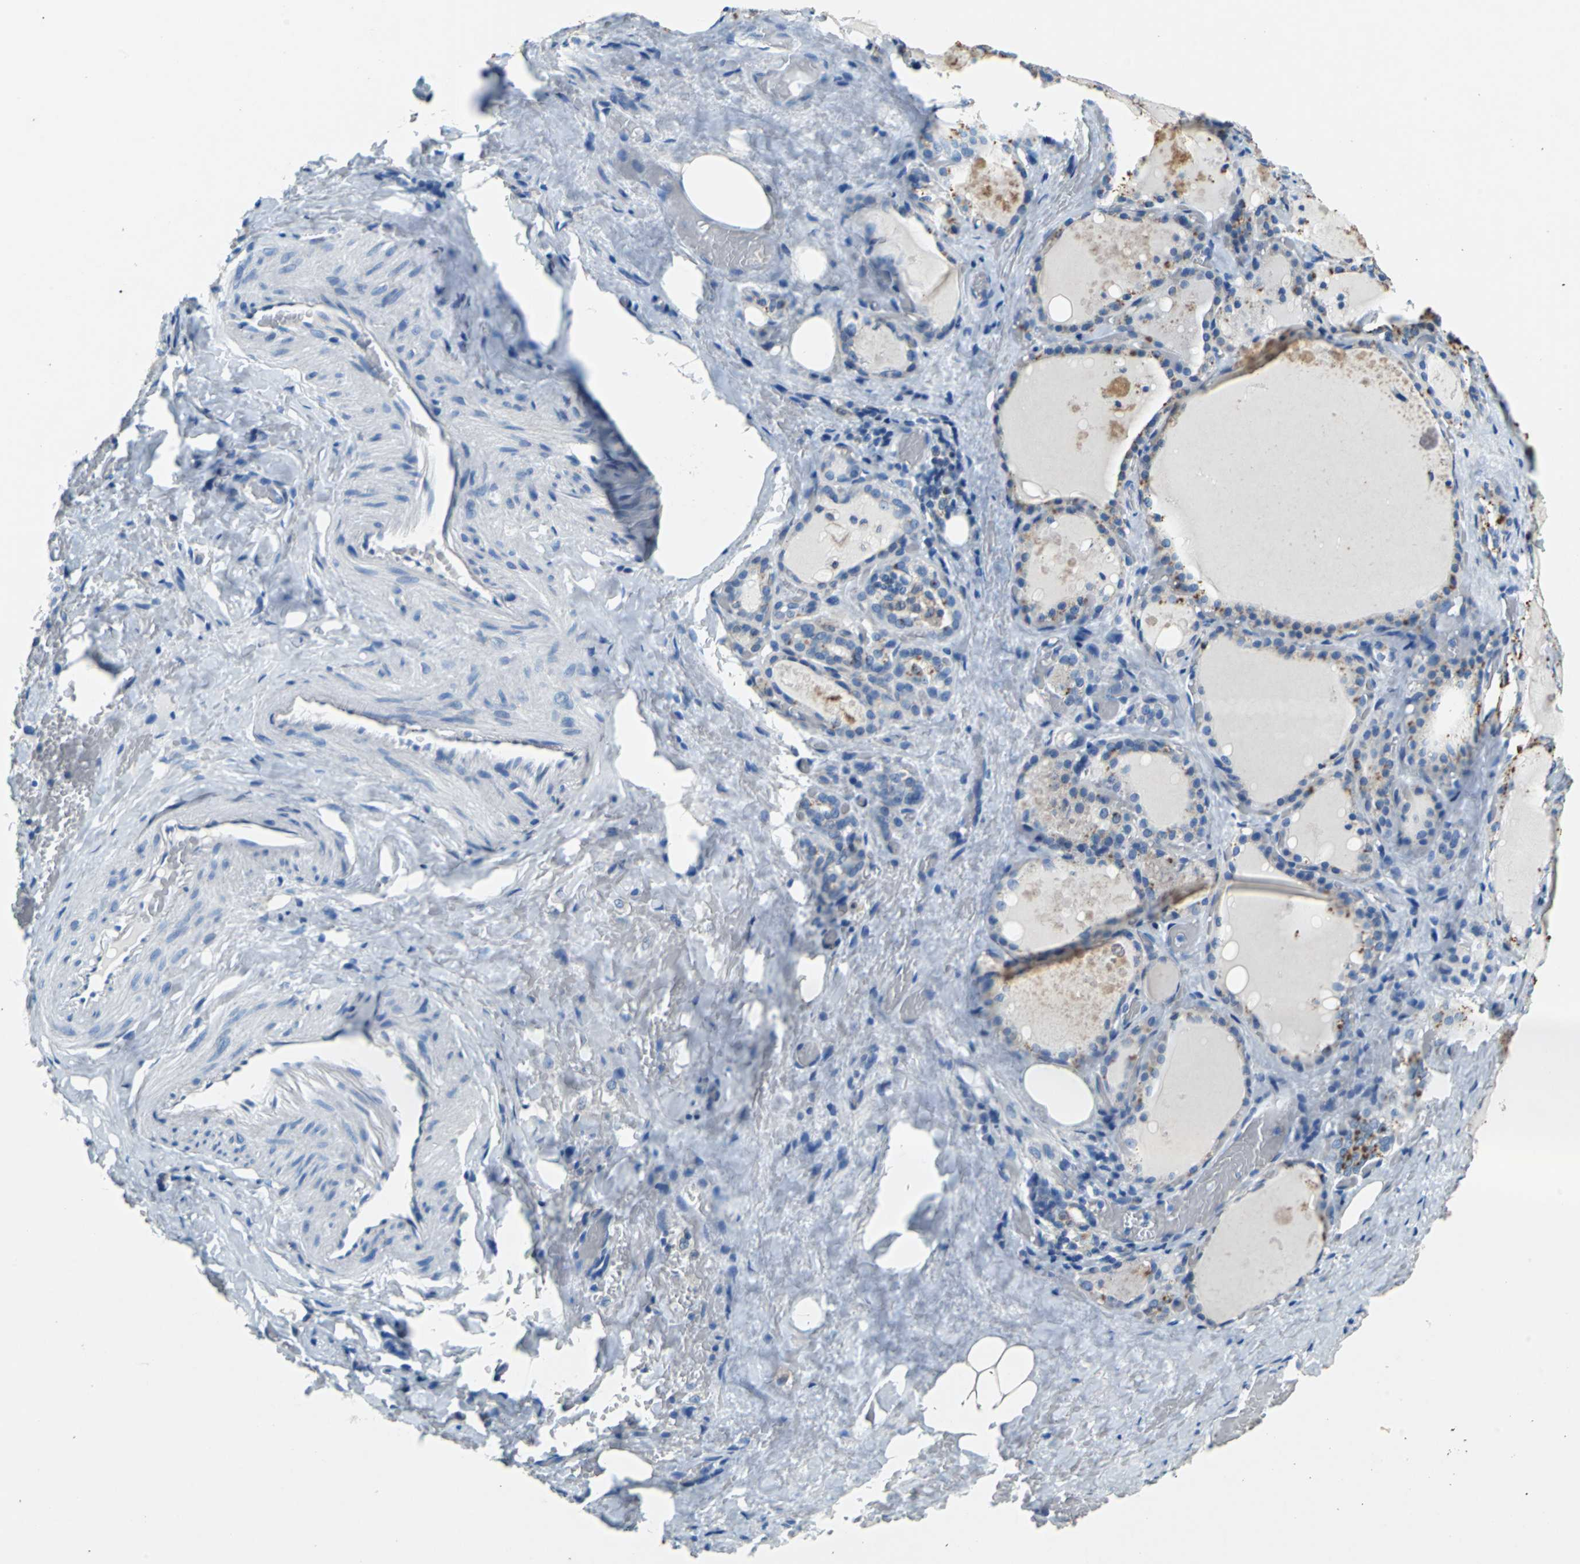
{"staining": {"intensity": "moderate", "quantity": "<25%", "location": "cytoplasmic/membranous"}, "tissue": "thyroid gland", "cell_type": "Glandular cells", "image_type": "normal", "snomed": [{"axis": "morphology", "description": "Normal tissue, NOS"}, {"axis": "topography", "description": "Thyroid gland"}], "caption": "High-magnification brightfield microscopy of benign thyroid gland stained with DAB (3,3'-diaminobenzidine) (brown) and counterstained with hematoxylin (blue). glandular cells exhibit moderate cytoplasmic/membranous positivity is identified in about<25% of cells. The protein of interest is stained brown, and the nuclei are stained in blue (DAB IHC with brightfield microscopy, high magnification).", "gene": "TEX264", "patient": {"sex": "male", "age": 61}}